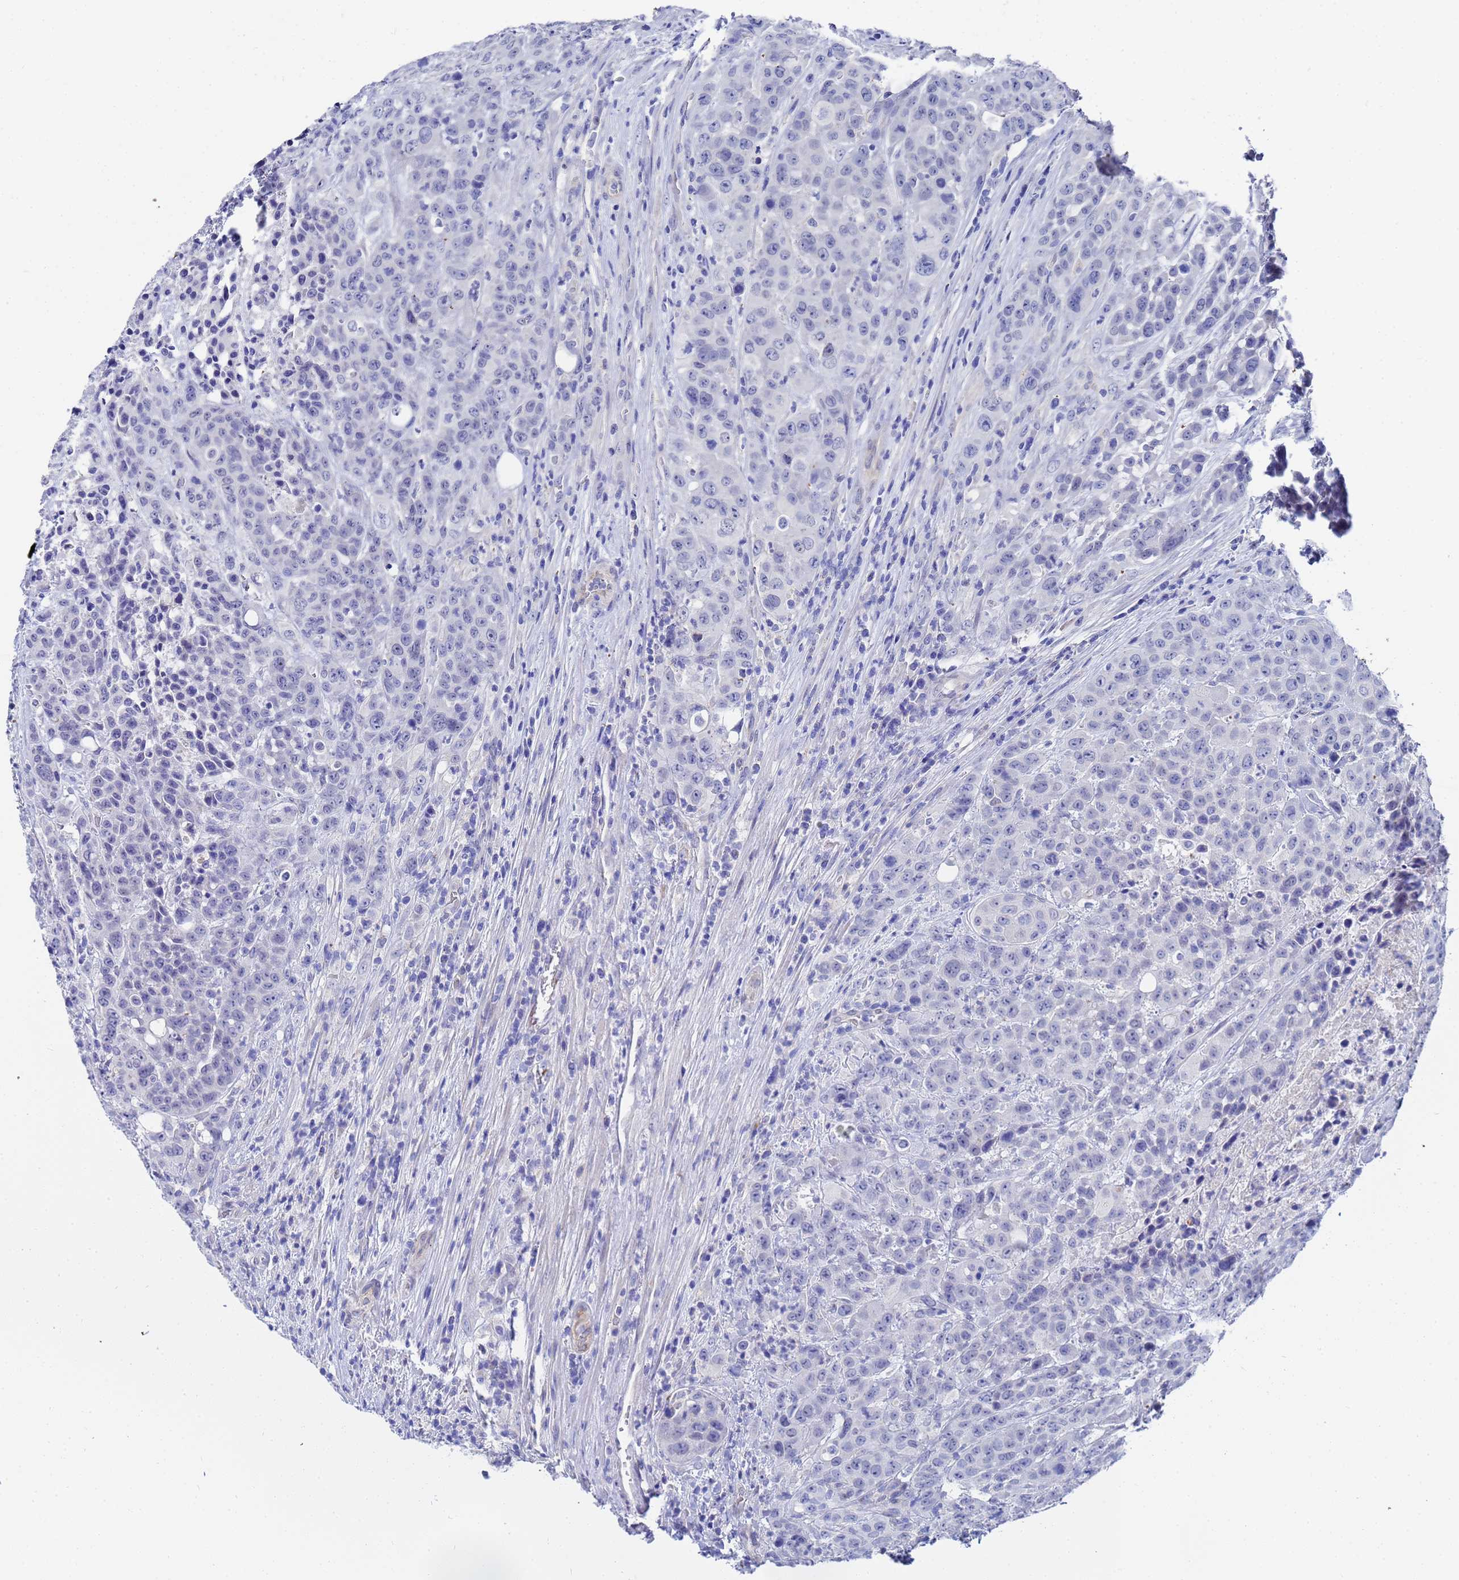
{"staining": {"intensity": "negative", "quantity": "none", "location": "none"}, "tissue": "colorectal cancer", "cell_type": "Tumor cells", "image_type": "cancer", "snomed": [{"axis": "morphology", "description": "Adenocarcinoma, NOS"}, {"axis": "topography", "description": "Colon"}], "caption": "Photomicrograph shows no significant protein staining in tumor cells of adenocarcinoma (colorectal). Brightfield microscopy of immunohistochemistry (IHC) stained with DAB (brown) and hematoxylin (blue), captured at high magnification.", "gene": "ZNF26", "patient": {"sex": "male", "age": 62}}